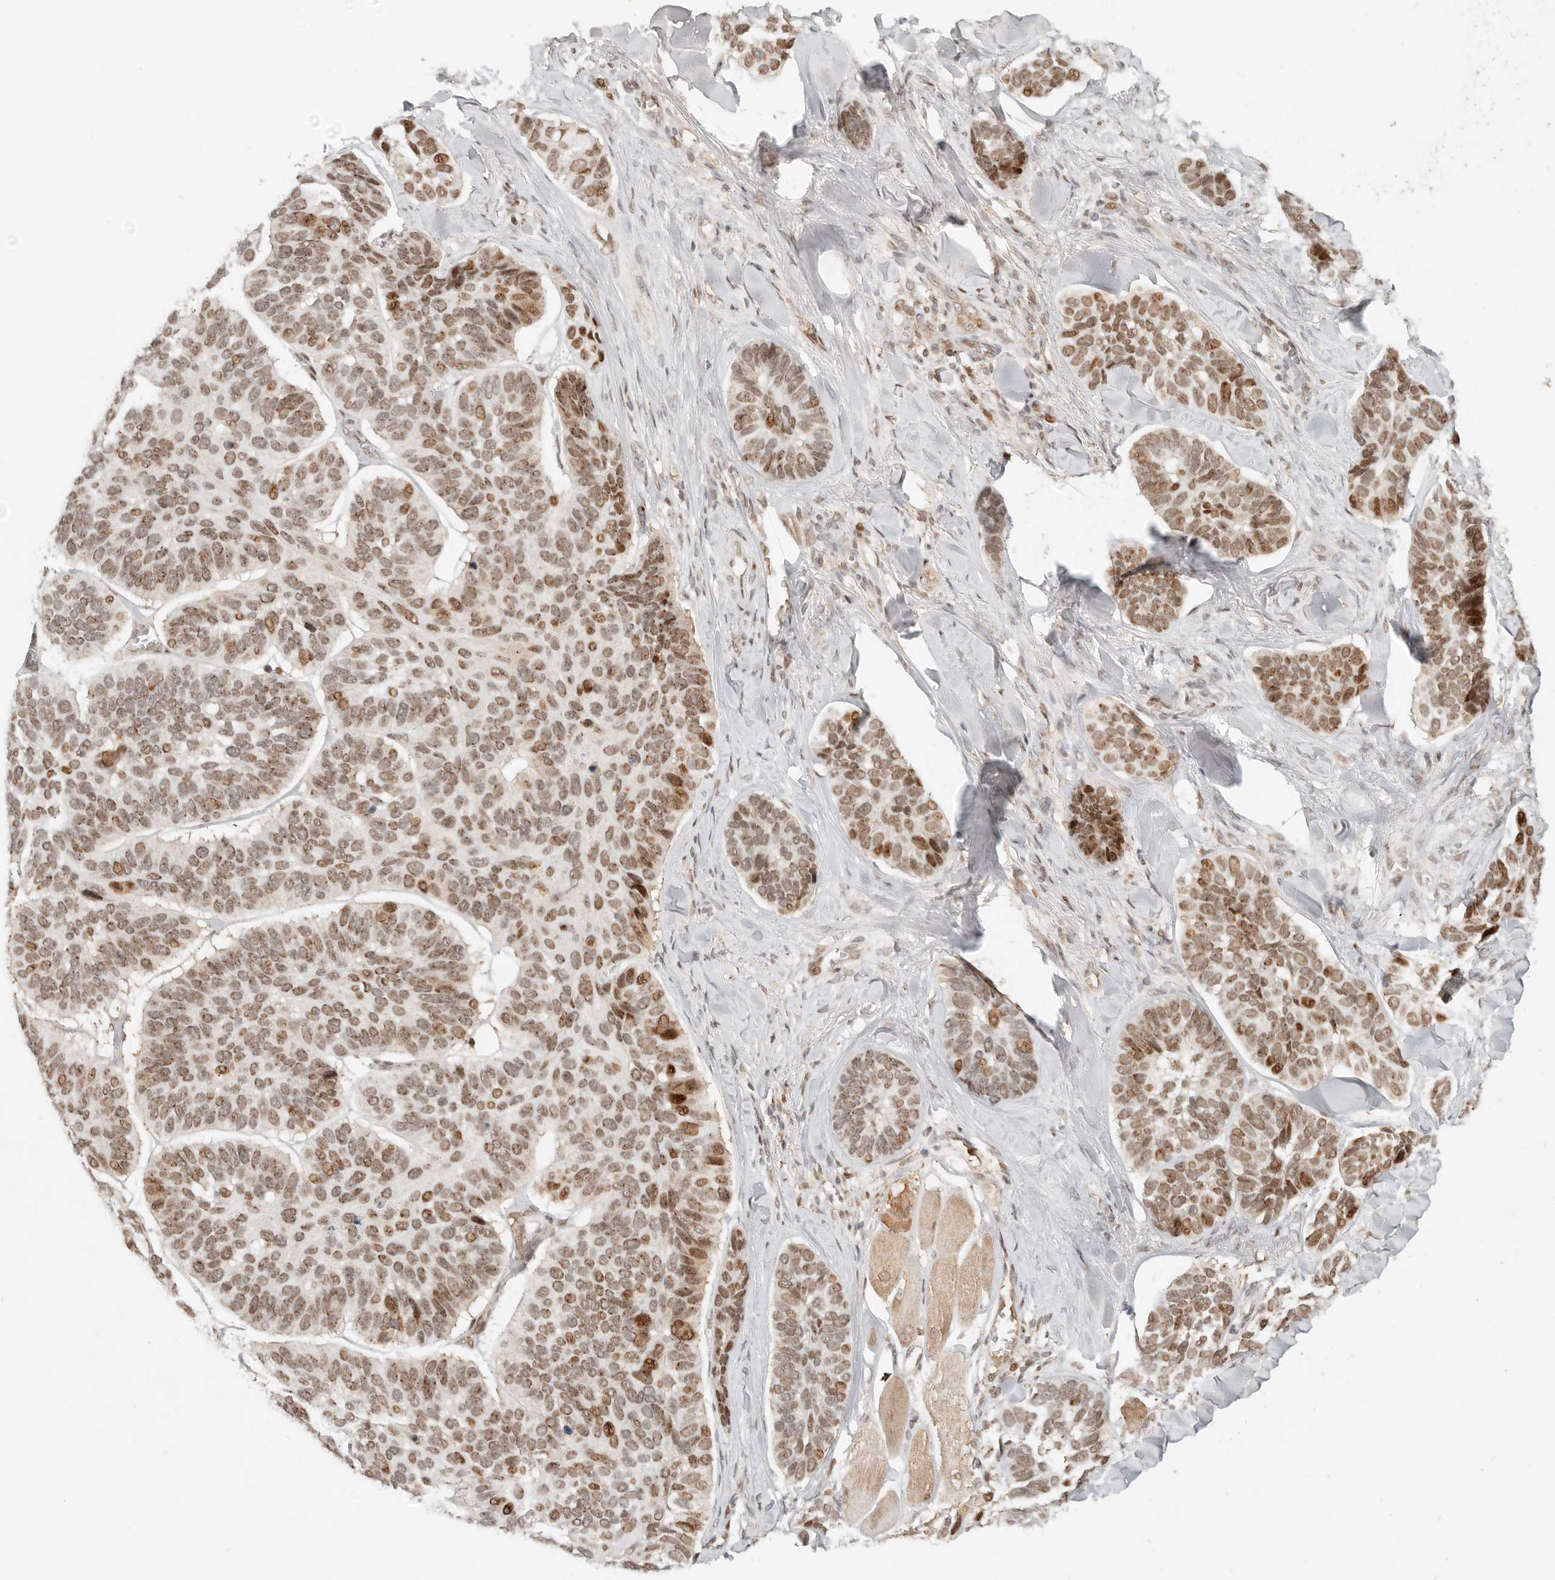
{"staining": {"intensity": "moderate", "quantity": ">75%", "location": "nuclear"}, "tissue": "skin cancer", "cell_type": "Tumor cells", "image_type": "cancer", "snomed": [{"axis": "morphology", "description": "Basal cell carcinoma"}, {"axis": "topography", "description": "Skin"}], "caption": "Moderate nuclear protein staining is appreciated in approximately >75% of tumor cells in skin basal cell carcinoma.", "gene": "NPAS2", "patient": {"sex": "male", "age": 62}}